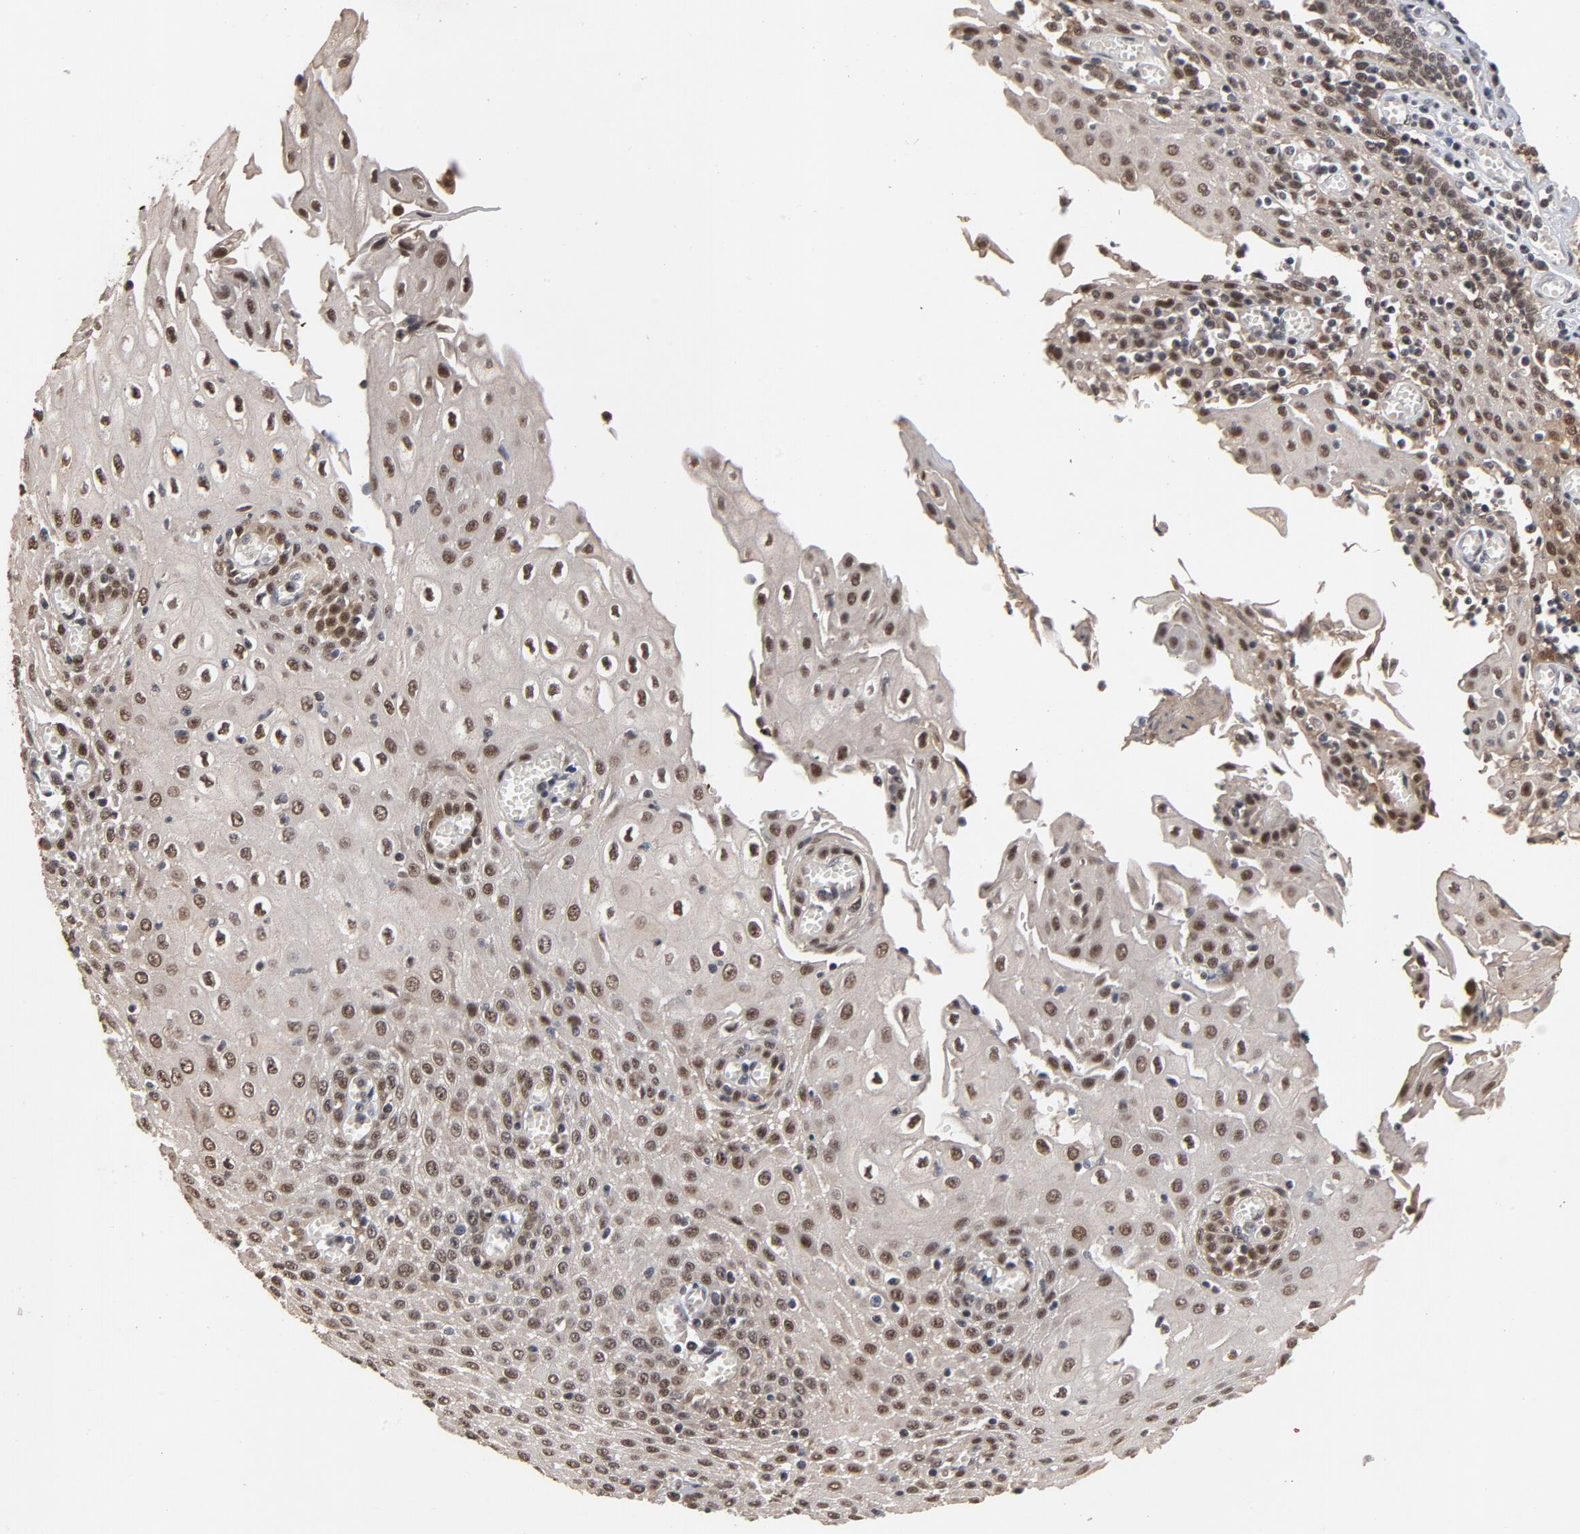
{"staining": {"intensity": "weak", "quantity": "25%-75%", "location": "nuclear"}, "tissue": "esophagus", "cell_type": "Squamous epithelial cells", "image_type": "normal", "snomed": [{"axis": "morphology", "description": "Normal tissue, NOS"}, {"axis": "morphology", "description": "Squamous cell carcinoma, NOS"}, {"axis": "topography", "description": "Esophagus"}], "caption": "A low amount of weak nuclear staining is seen in about 25%-75% of squamous epithelial cells in normal esophagus. The staining was performed using DAB, with brown indicating positive protein expression. Nuclei are stained blue with hematoxylin.", "gene": "RTL5", "patient": {"sex": "male", "age": 65}}